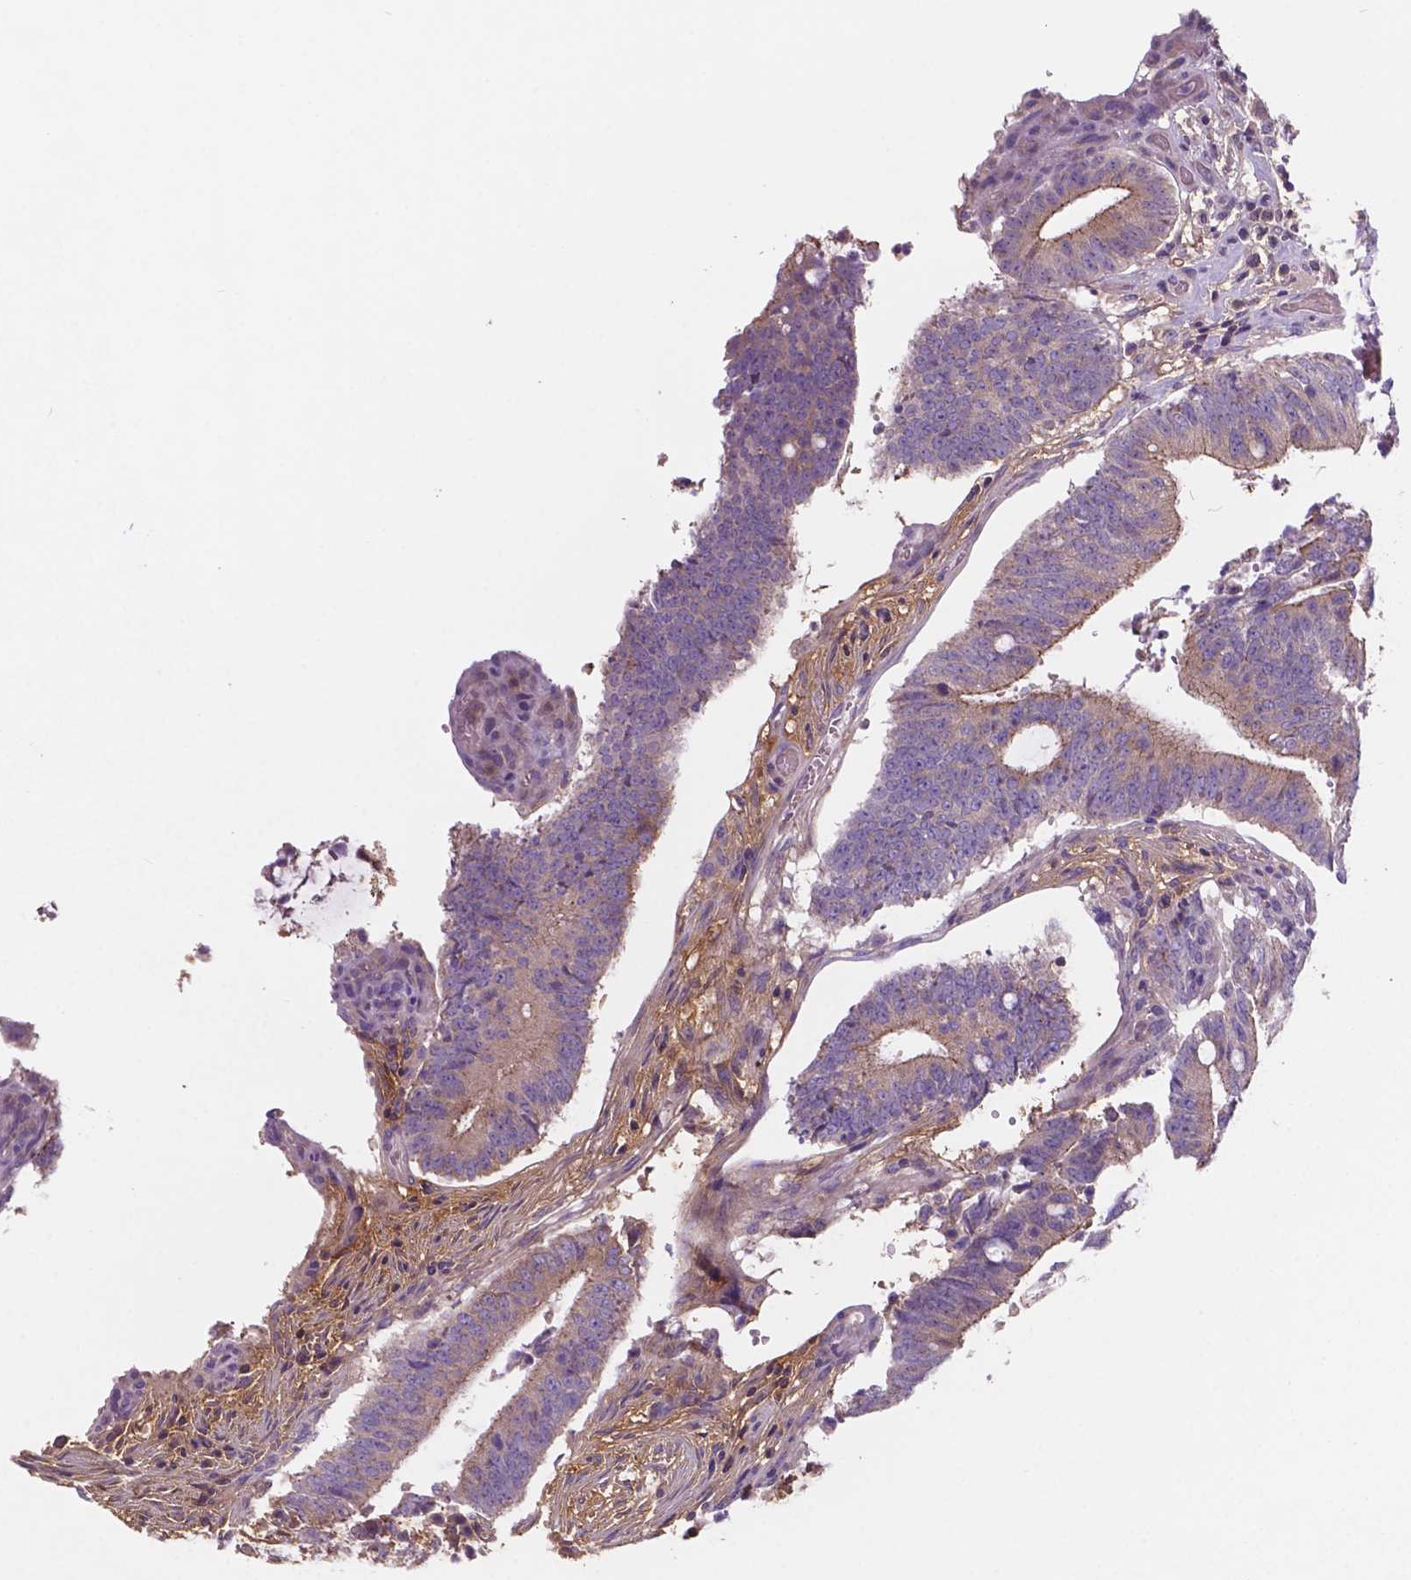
{"staining": {"intensity": "moderate", "quantity": "<25%", "location": "cytoplasmic/membranous"}, "tissue": "colorectal cancer", "cell_type": "Tumor cells", "image_type": "cancer", "snomed": [{"axis": "morphology", "description": "Adenocarcinoma, NOS"}, {"axis": "topography", "description": "Colon"}], "caption": "This is an image of immunohistochemistry (IHC) staining of adenocarcinoma (colorectal), which shows moderate staining in the cytoplasmic/membranous of tumor cells.", "gene": "MKRN2OS", "patient": {"sex": "female", "age": 43}}